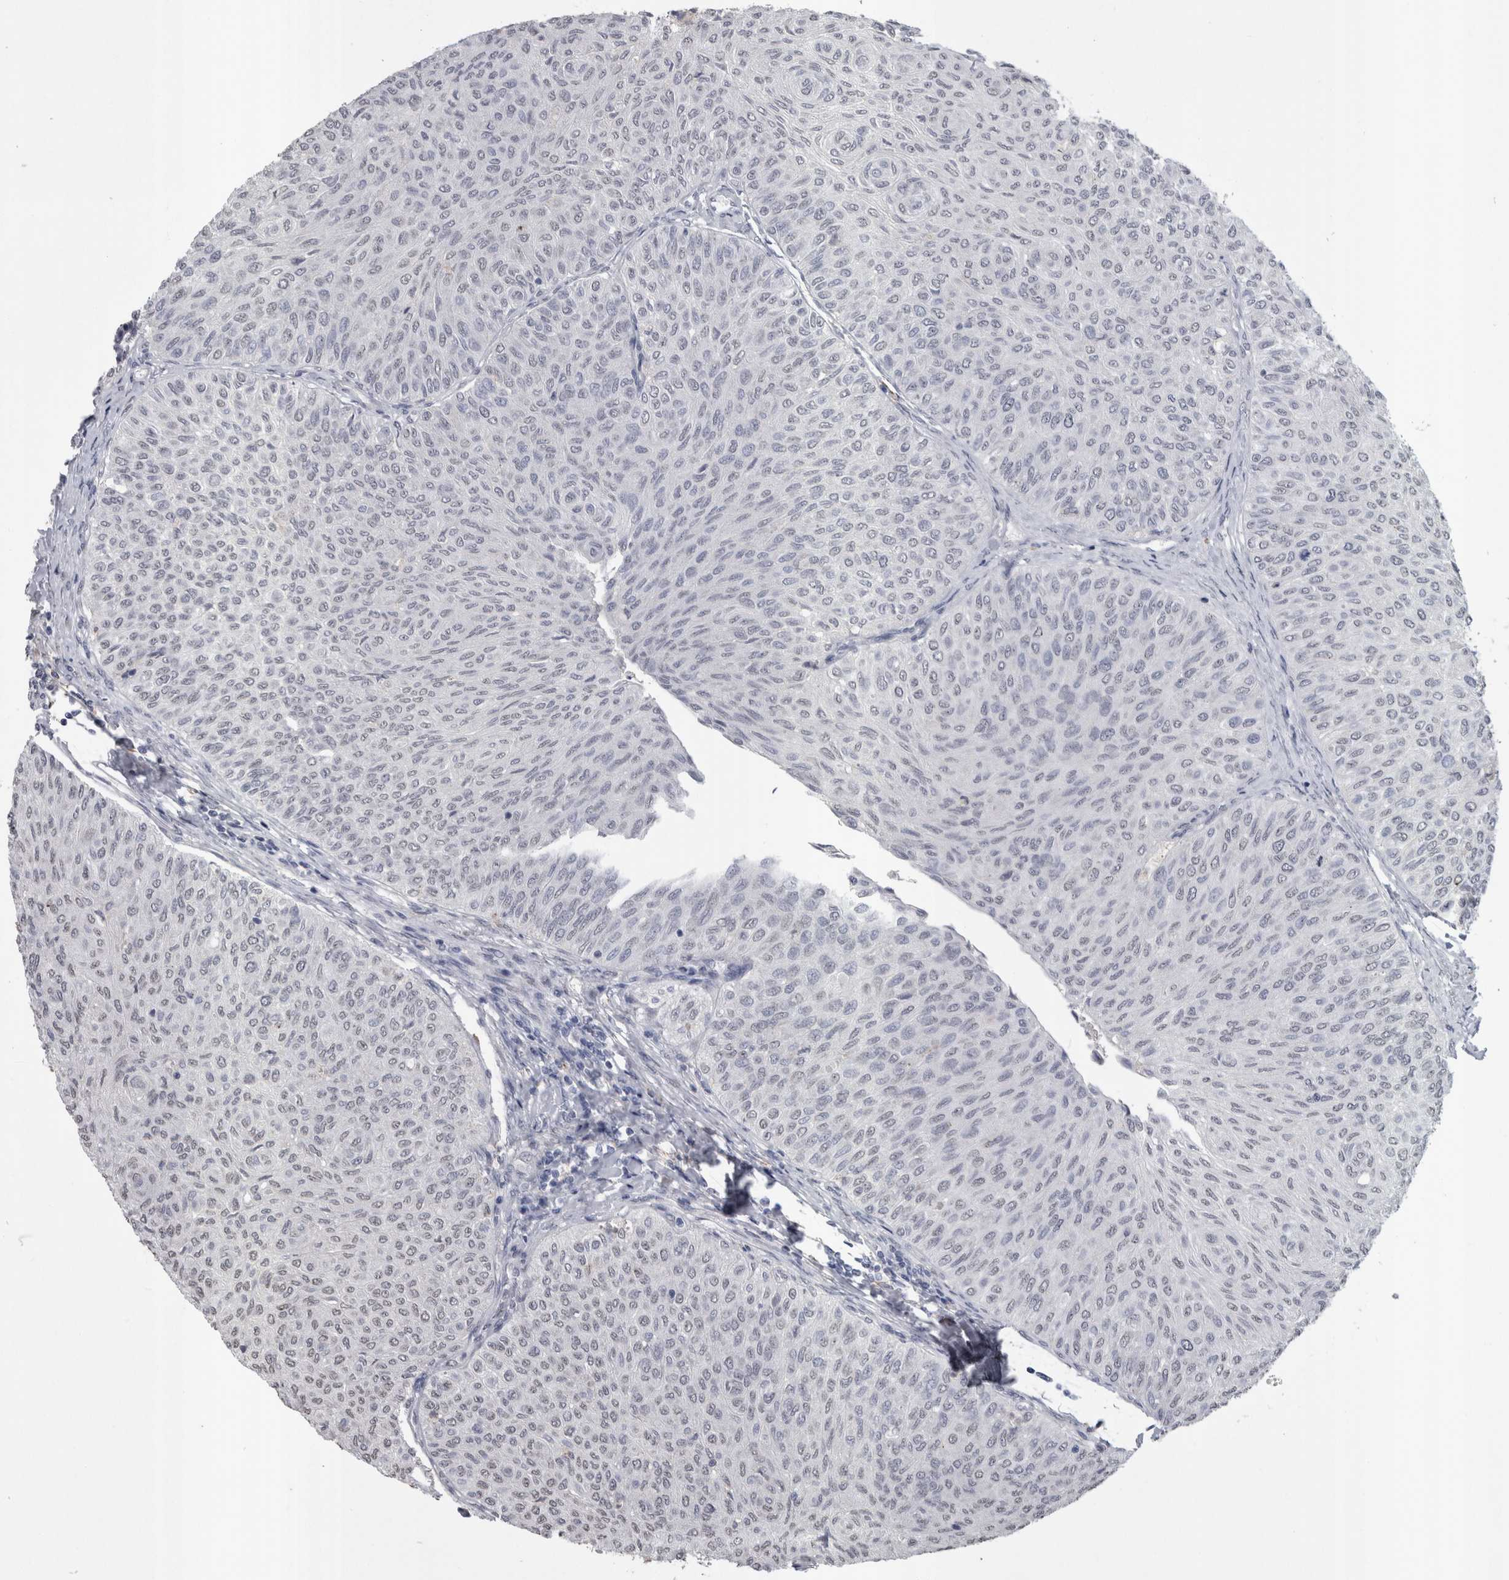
{"staining": {"intensity": "negative", "quantity": "none", "location": "none"}, "tissue": "urothelial cancer", "cell_type": "Tumor cells", "image_type": "cancer", "snomed": [{"axis": "morphology", "description": "Urothelial carcinoma, Low grade"}, {"axis": "topography", "description": "Urinary bladder"}], "caption": "Immunohistochemistry (IHC) of urothelial carcinoma (low-grade) exhibits no positivity in tumor cells.", "gene": "PAX5", "patient": {"sex": "male", "age": 78}}